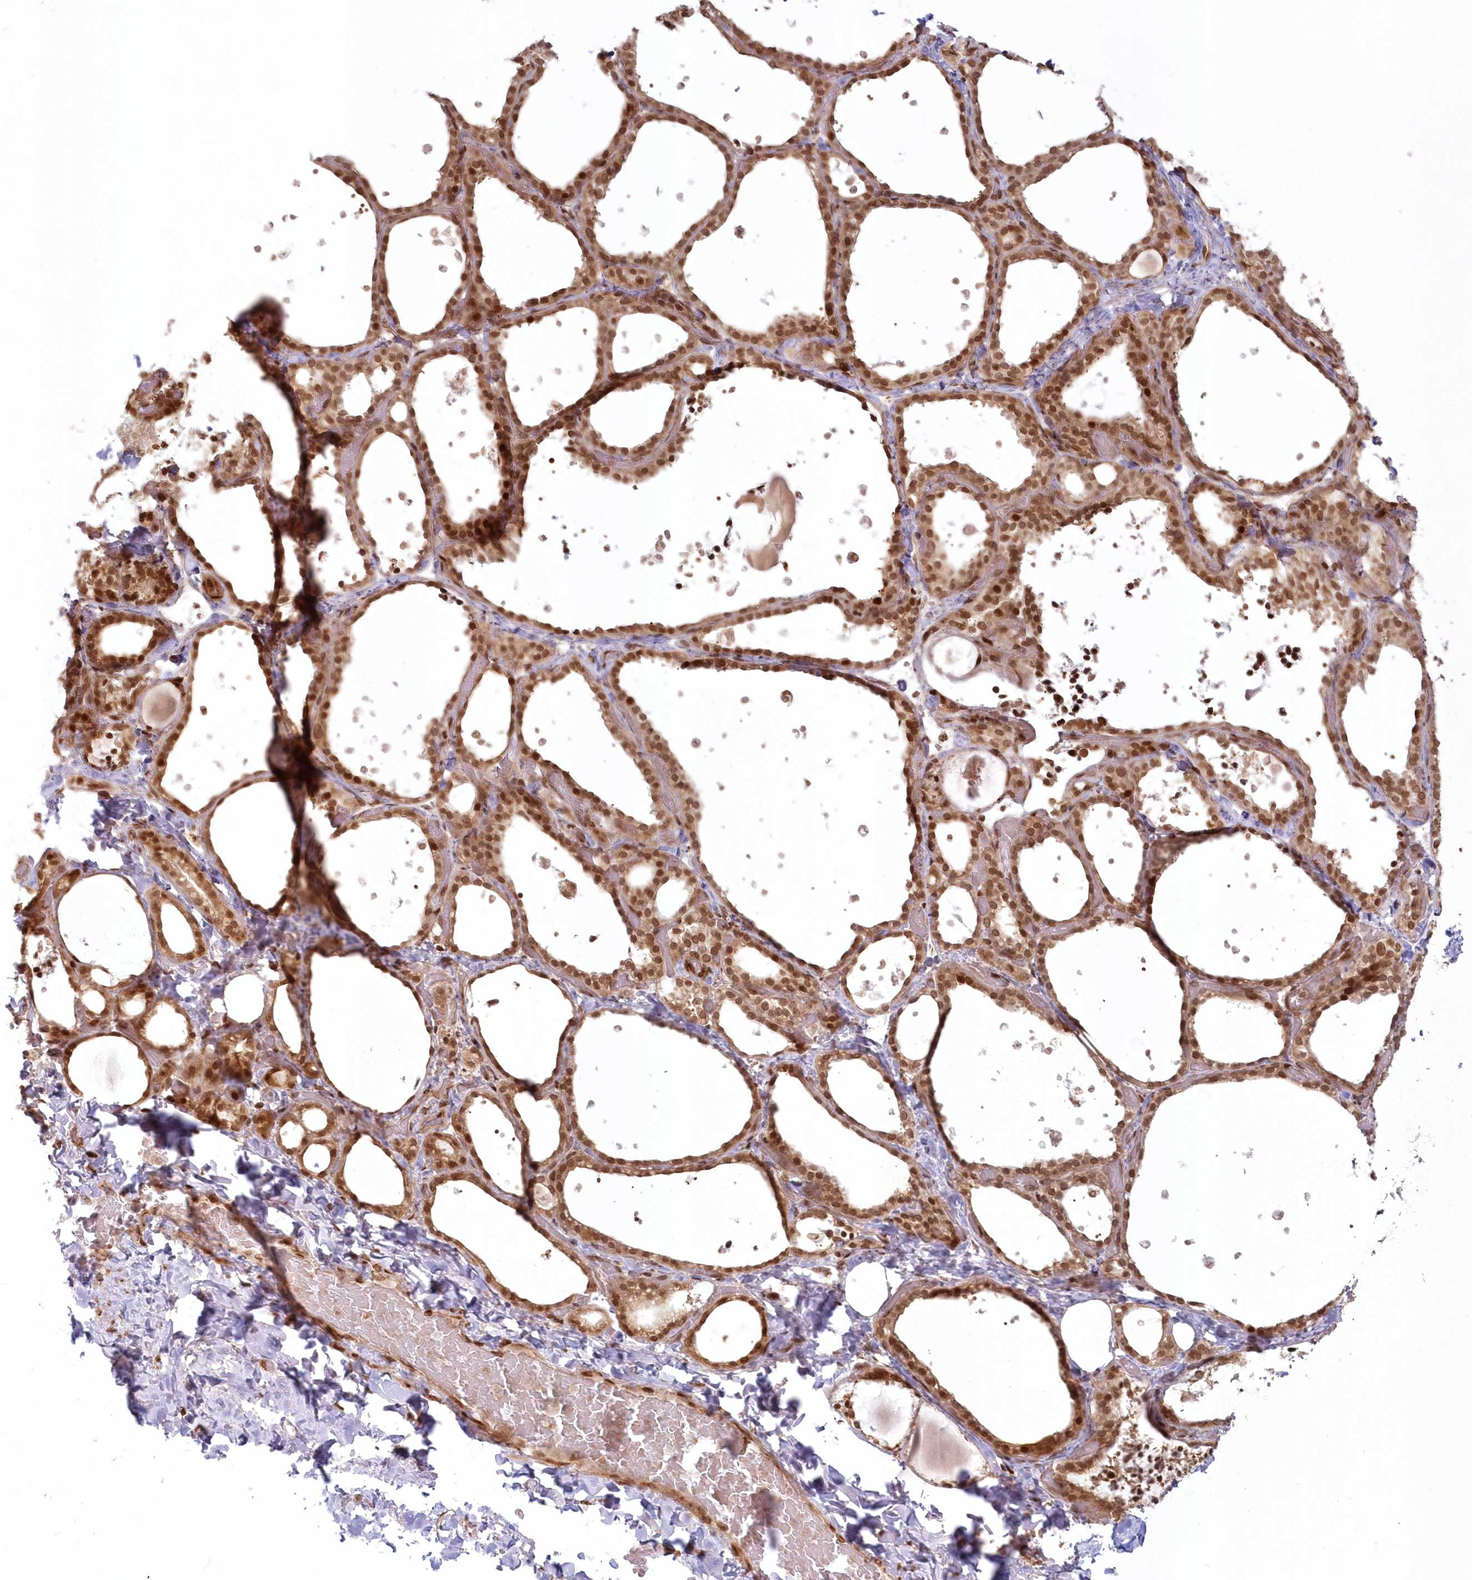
{"staining": {"intensity": "strong", "quantity": ">75%", "location": "cytoplasmic/membranous,nuclear"}, "tissue": "thyroid gland", "cell_type": "Glandular cells", "image_type": "normal", "snomed": [{"axis": "morphology", "description": "Normal tissue, NOS"}, {"axis": "topography", "description": "Thyroid gland"}], "caption": "This is a photomicrograph of immunohistochemistry (IHC) staining of benign thyroid gland, which shows strong staining in the cytoplasmic/membranous,nuclear of glandular cells.", "gene": "TOGARAM2", "patient": {"sex": "female", "age": 44}}